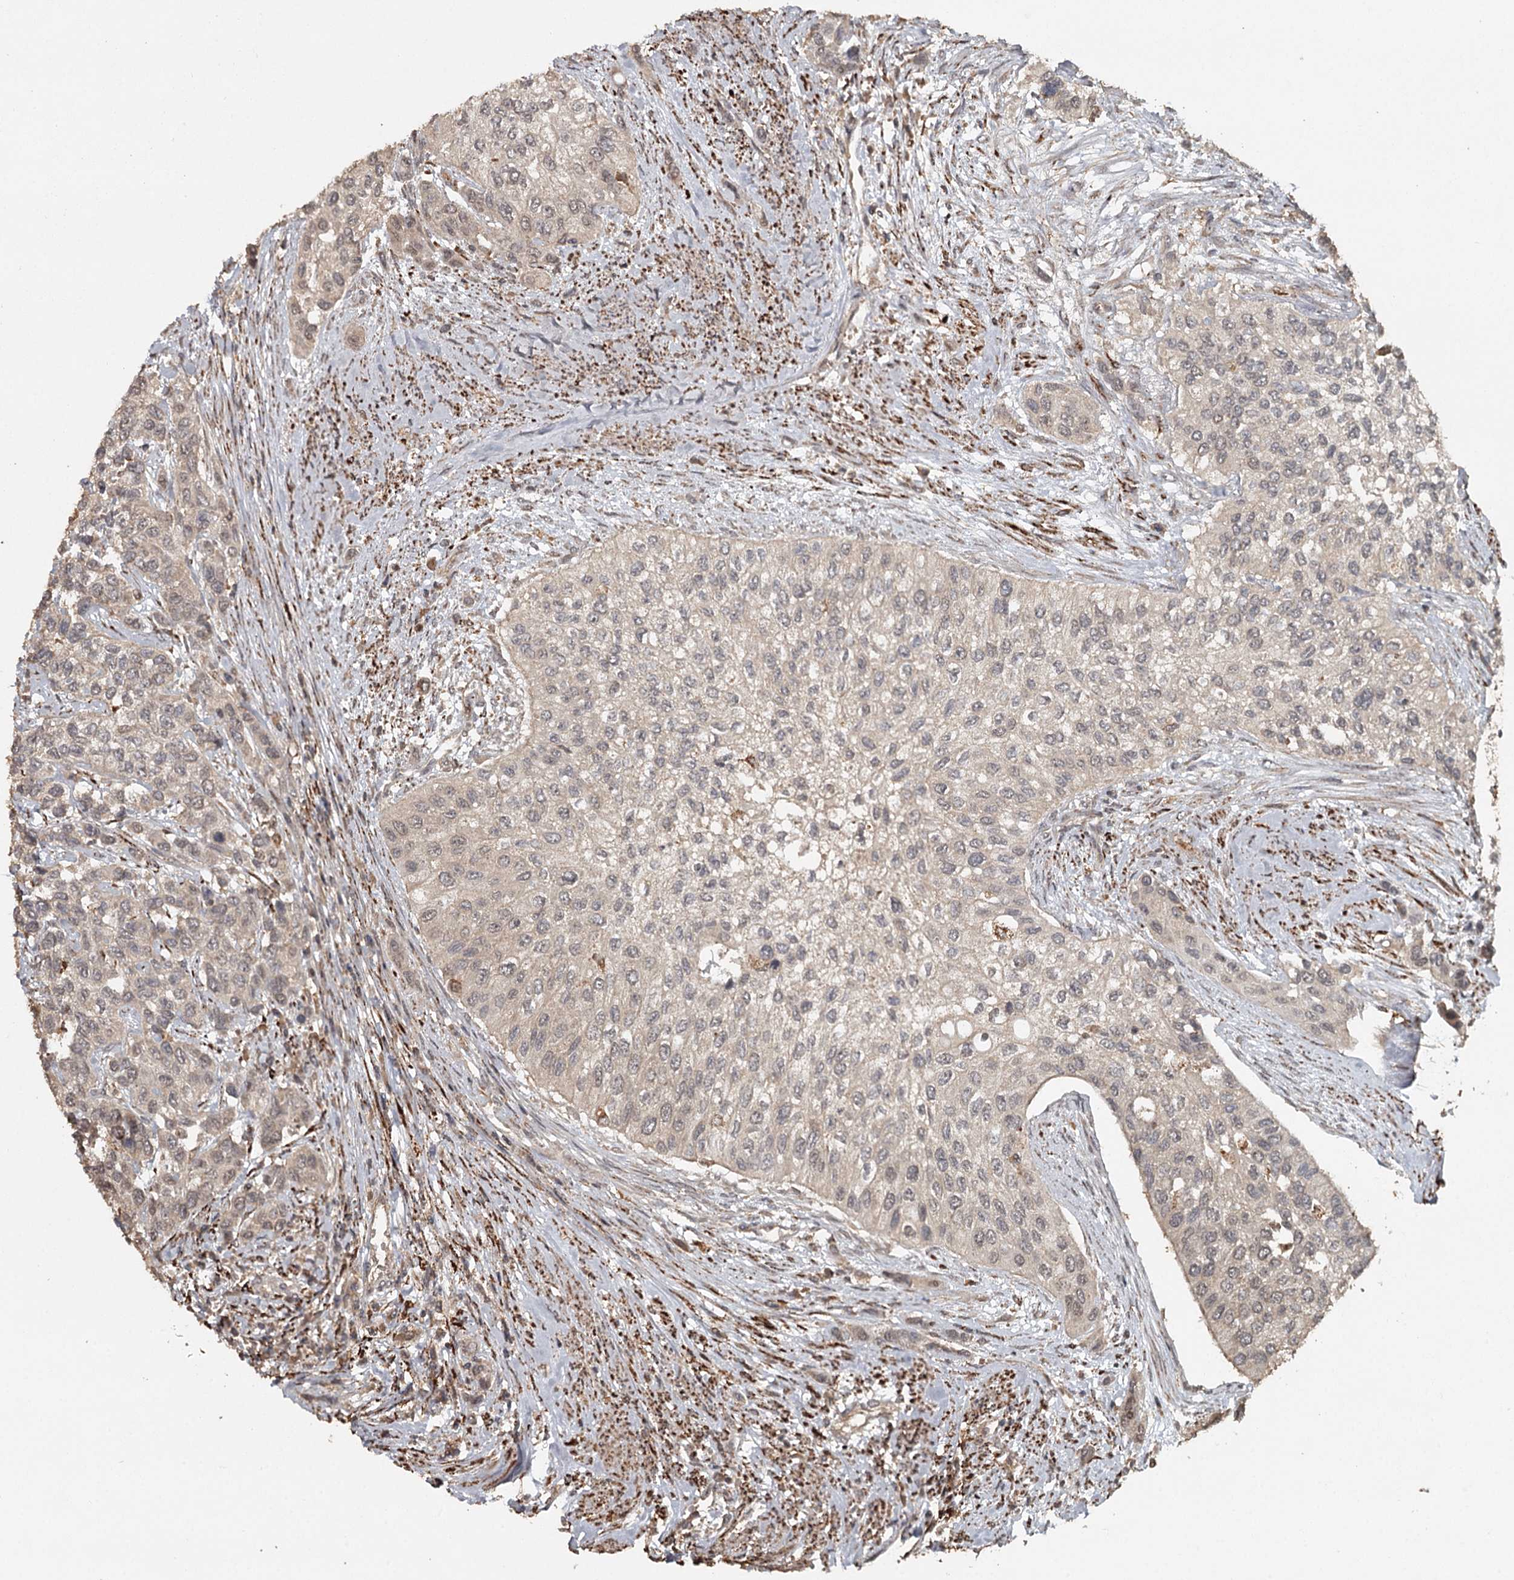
{"staining": {"intensity": "weak", "quantity": "25%-75%", "location": "cytoplasmic/membranous"}, "tissue": "urothelial cancer", "cell_type": "Tumor cells", "image_type": "cancer", "snomed": [{"axis": "morphology", "description": "Normal tissue, NOS"}, {"axis": "morphology", "description": "Urothelial carcinoma, High grade"}, {"axis": "topography", "description": "Vascular tissue"}, {"axis": "topography", "description": "Urinary bladder"}], "caption": "This histopathology image exhibits IHC staining of urothelial carcinoma (high-grade), with low weak cytoplasmic/membranous positivity in about 25%-75% of tumor cells.", "gene": "FAXC", "patient": {"sex": "female", "age": 56}}